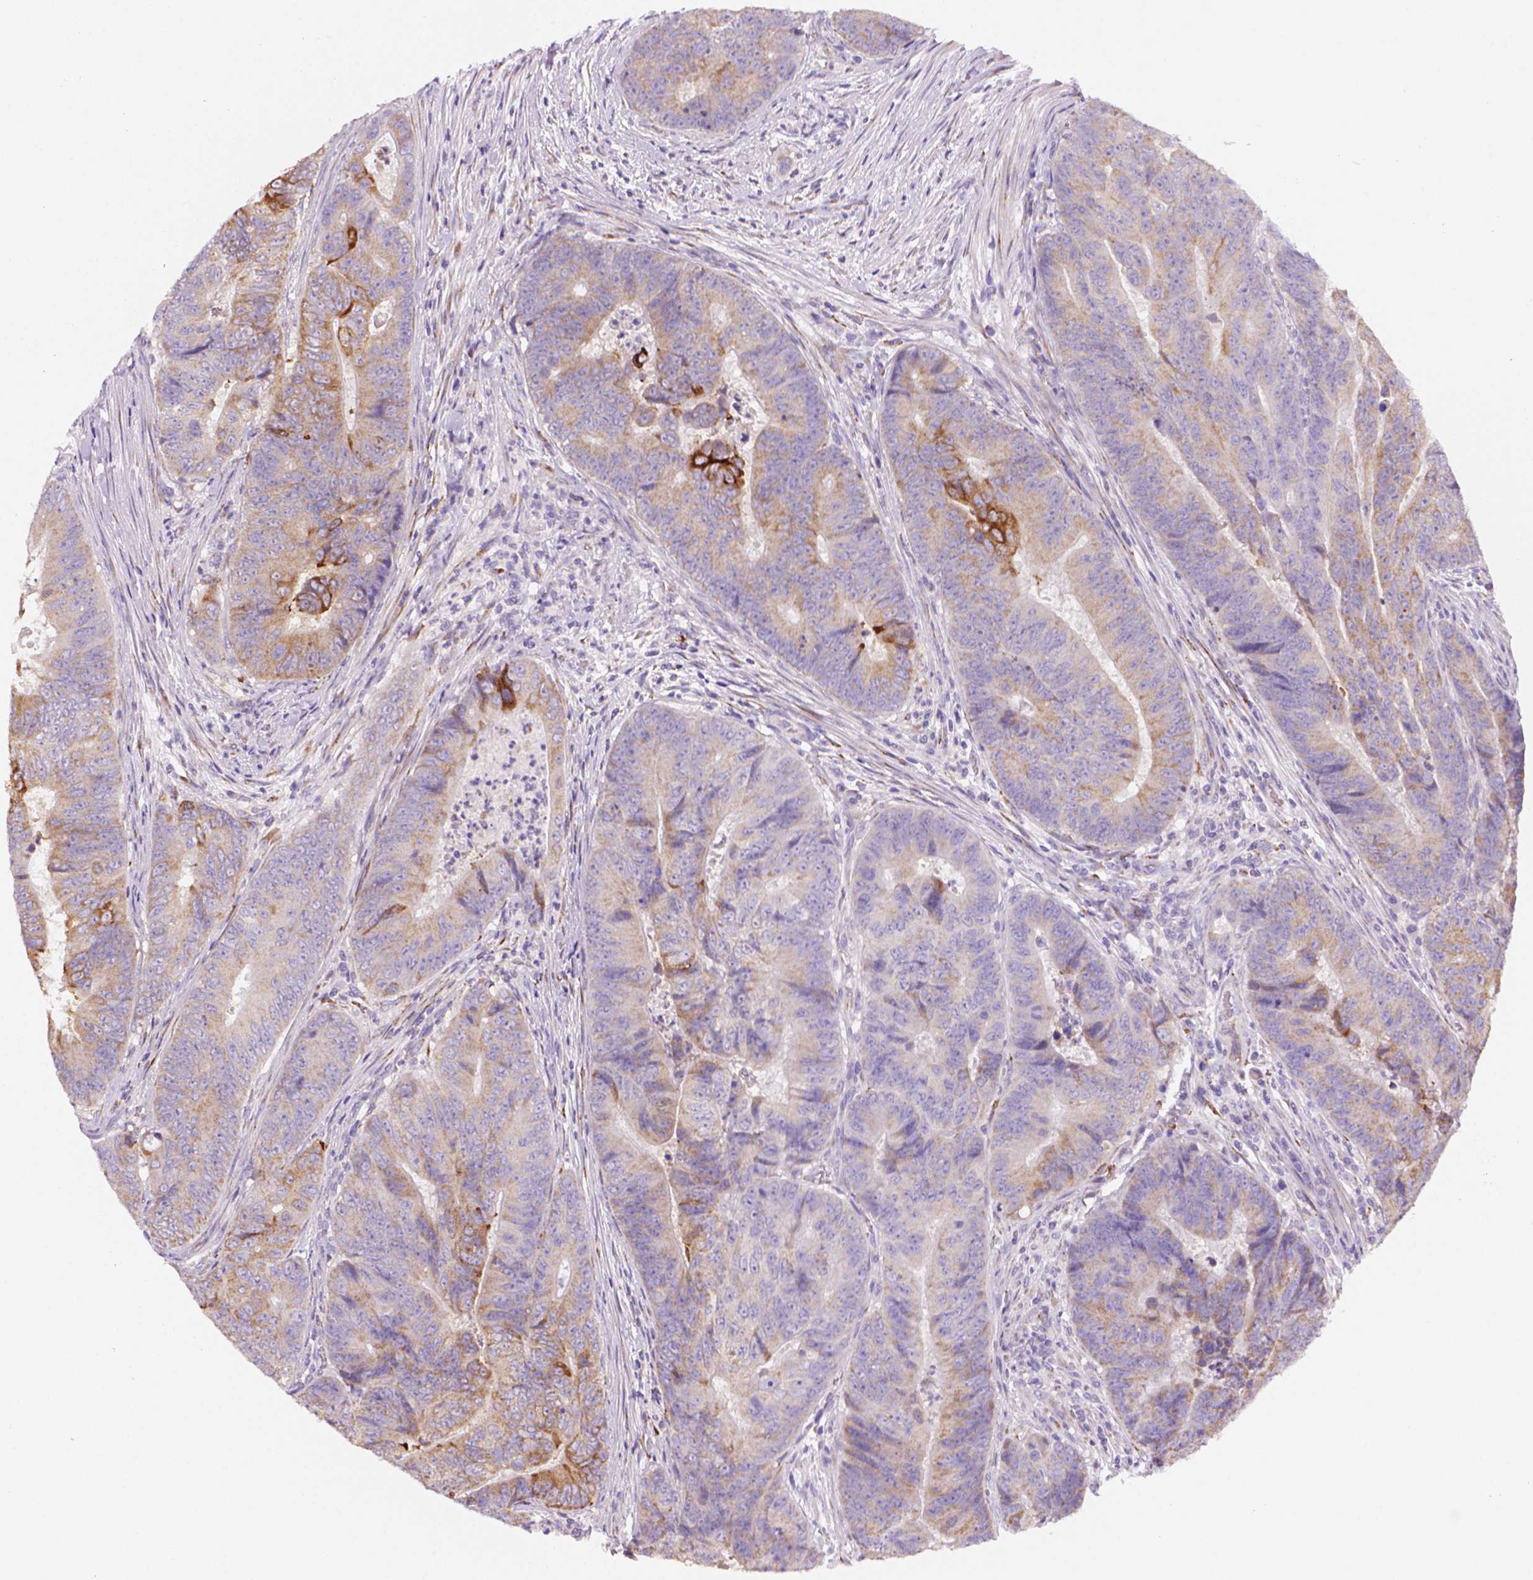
{"staining": {"intensity": "weak", "quantity": "25%-75%", "location": "cytoplasmic/membranous"}, "tissue": "colorectal cancer", "cell_type": "Tumor cells", "image_type": "cancer", "snomed": [{"axis": "morphology", "description": "Adenocarcinoma, NOS"}, {"axis": "topography", "description": "Colon"}], "caption": "IHC photomicrograph of human colorectal cancer stained for a protein (brown), which exhibits low levels of weak cytoplasmic/membranous staining in about 25%-75% of tumor cells.", "gene": "CES2", "patient": {"sex": "female", "age": 48}}